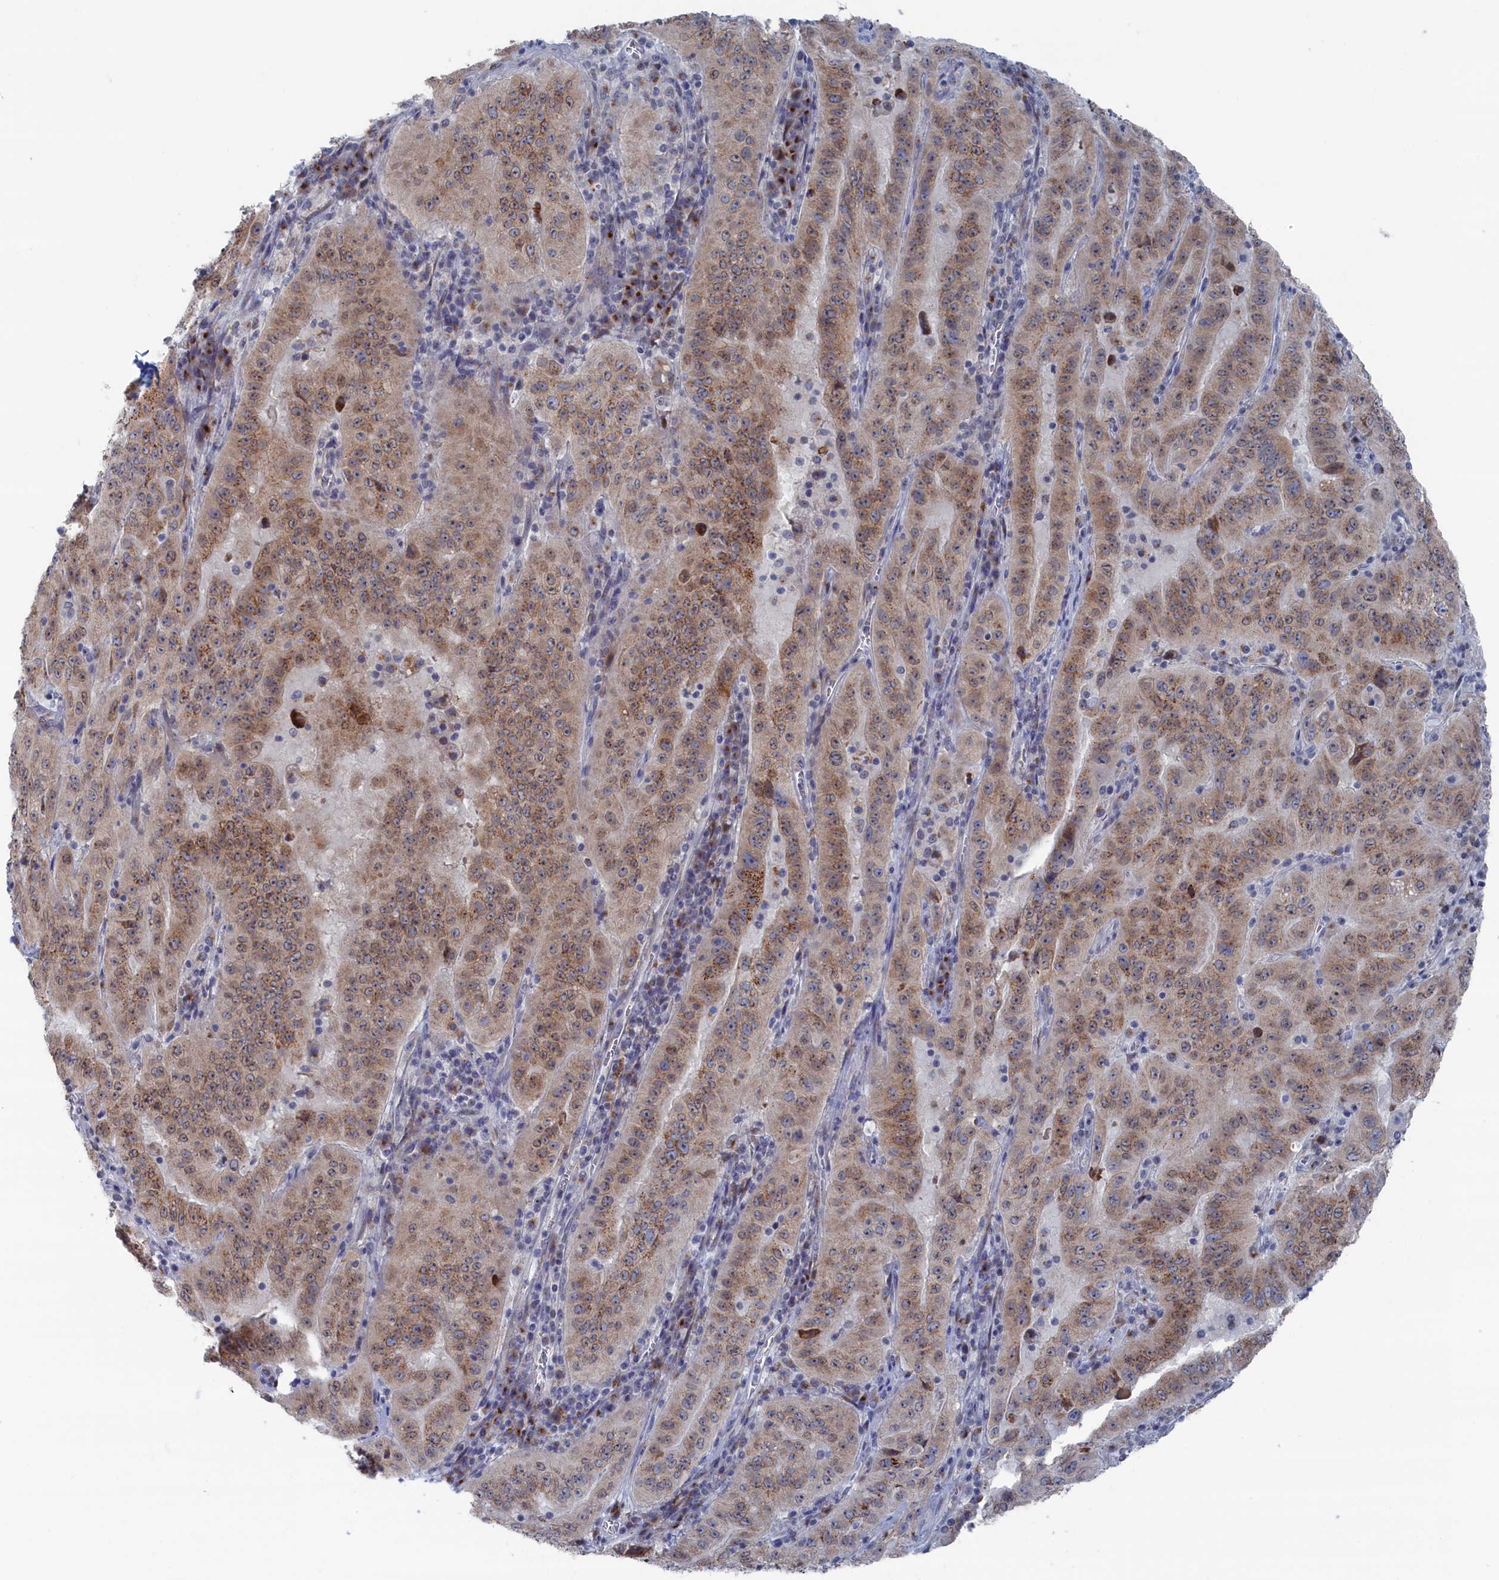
{"staining": {"intensity": "moderate", "quantity": ">75%", "location": "cytoplasmic/membranous"}, "tissue": "pancreatic cancer", "cell_type": "Tumor cells", "image_type": "cancer", "snomed": [{"axis": "morphology", "description": "Adenocarcinoma, NOS"}, {"axis": "topography", "description": "Pancreas"}], "caption": "Immunohistochemistry micrograph of neoplastic tissue: human pancreatic adenocarcinoma stained using immunohistochemistry demonstrates medium levels of moderate protein expression localized specifically in the cytoplasmic/membranous of tumor cells, appearing as a cytoplasmic/membranous brown color.", "gene": "IRX1", "patient": {"sex": "male", "age": 63}}